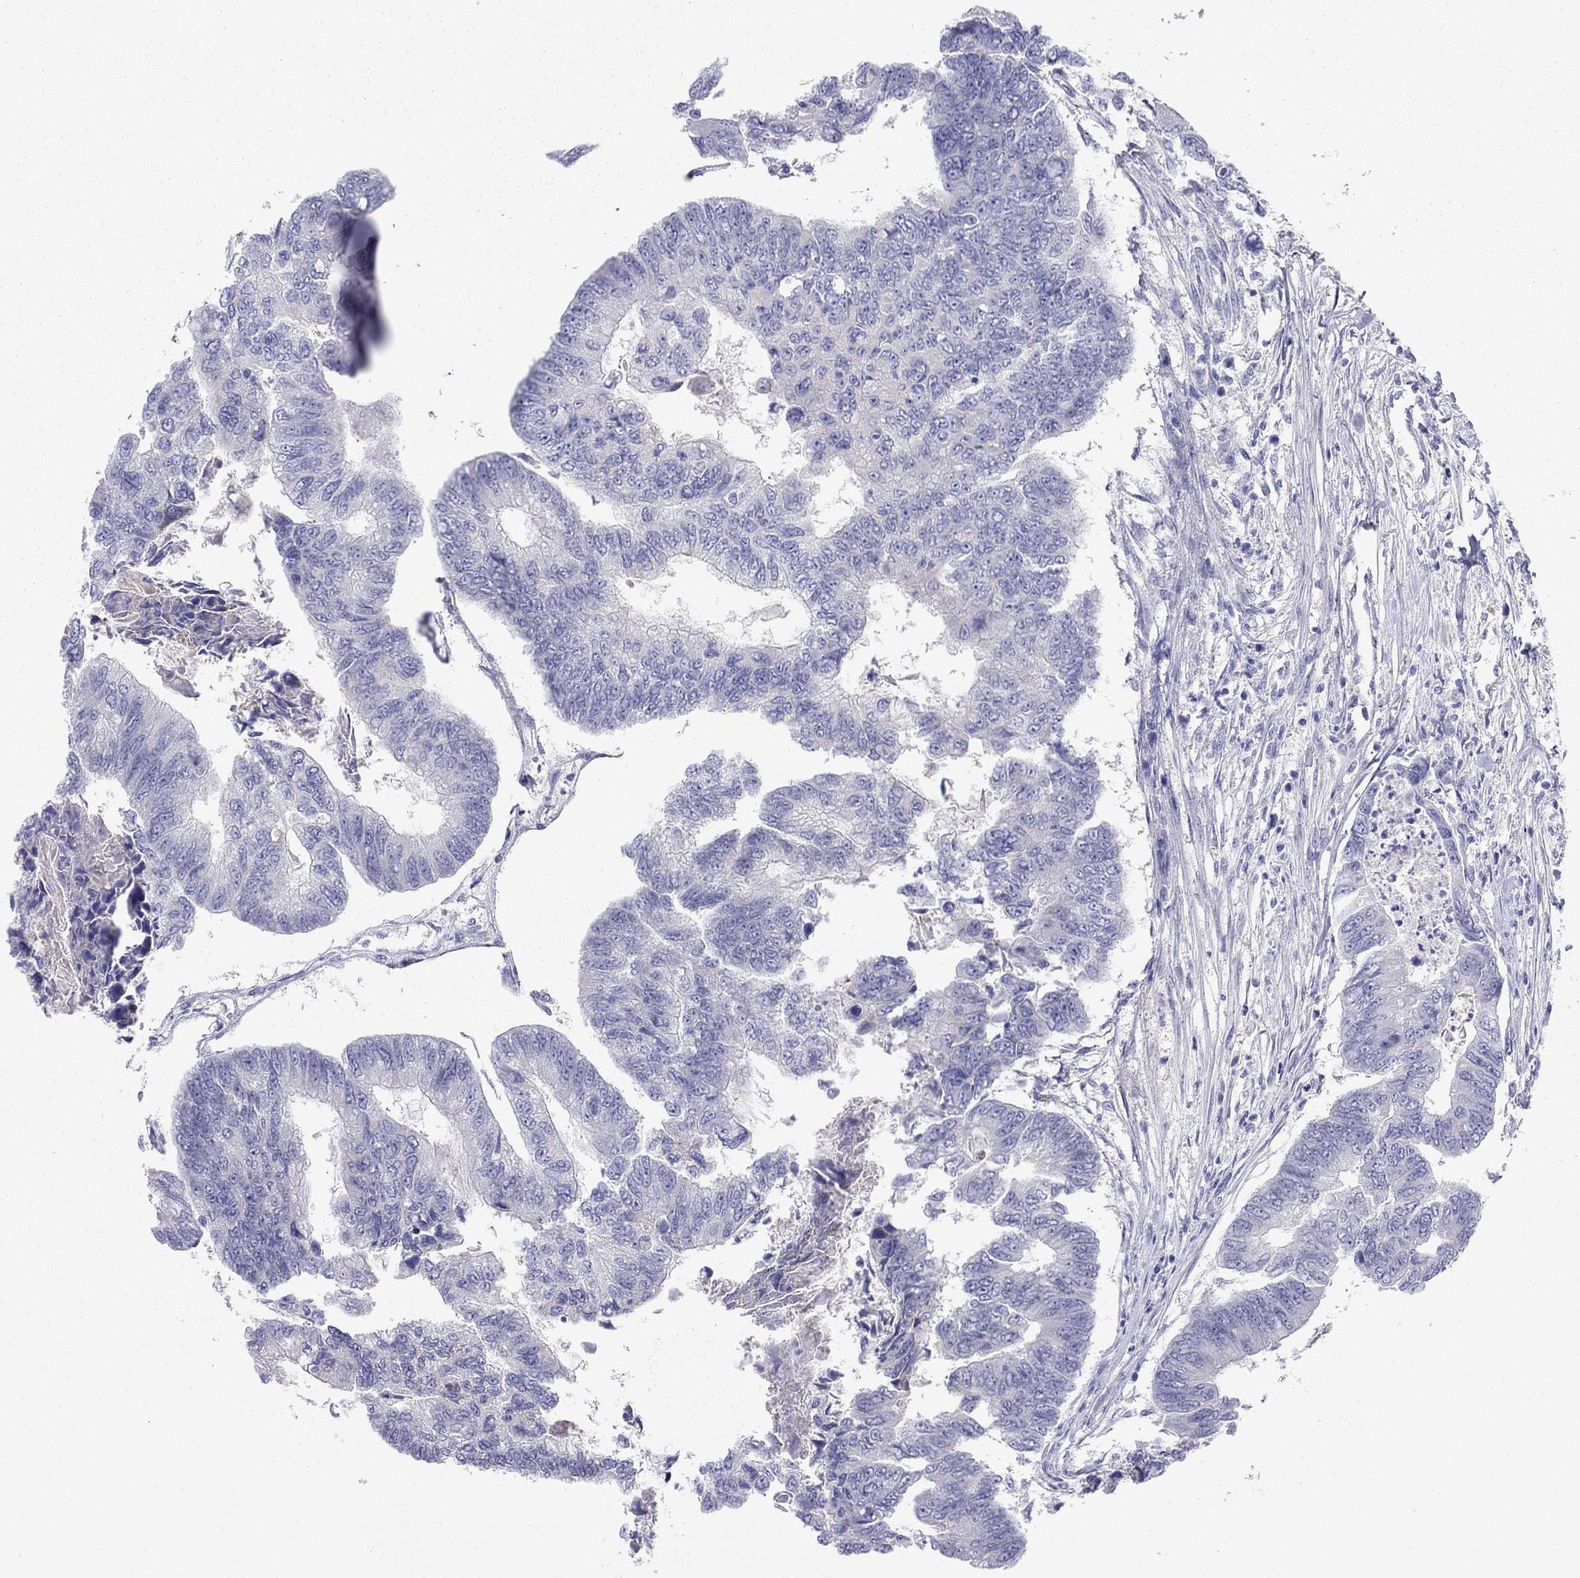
{"staining": {"intensity": "negative", "quantity": "none", "location": "none"}, "tissue": "colorectal cancer", "cell_type": "Tumor cells", "image_type": "cancer", "snomed": [{"axis": "morphology", "description": "Adenocarcinoma, NOS"}, {"axis": "topography", "description": "Colon"}], "caption": "There is no significant expression in tumor cells of adenocarcinoma (colorectal).", "gene": "LONRF2", "patient": {"sex": "female", "age": 65}}